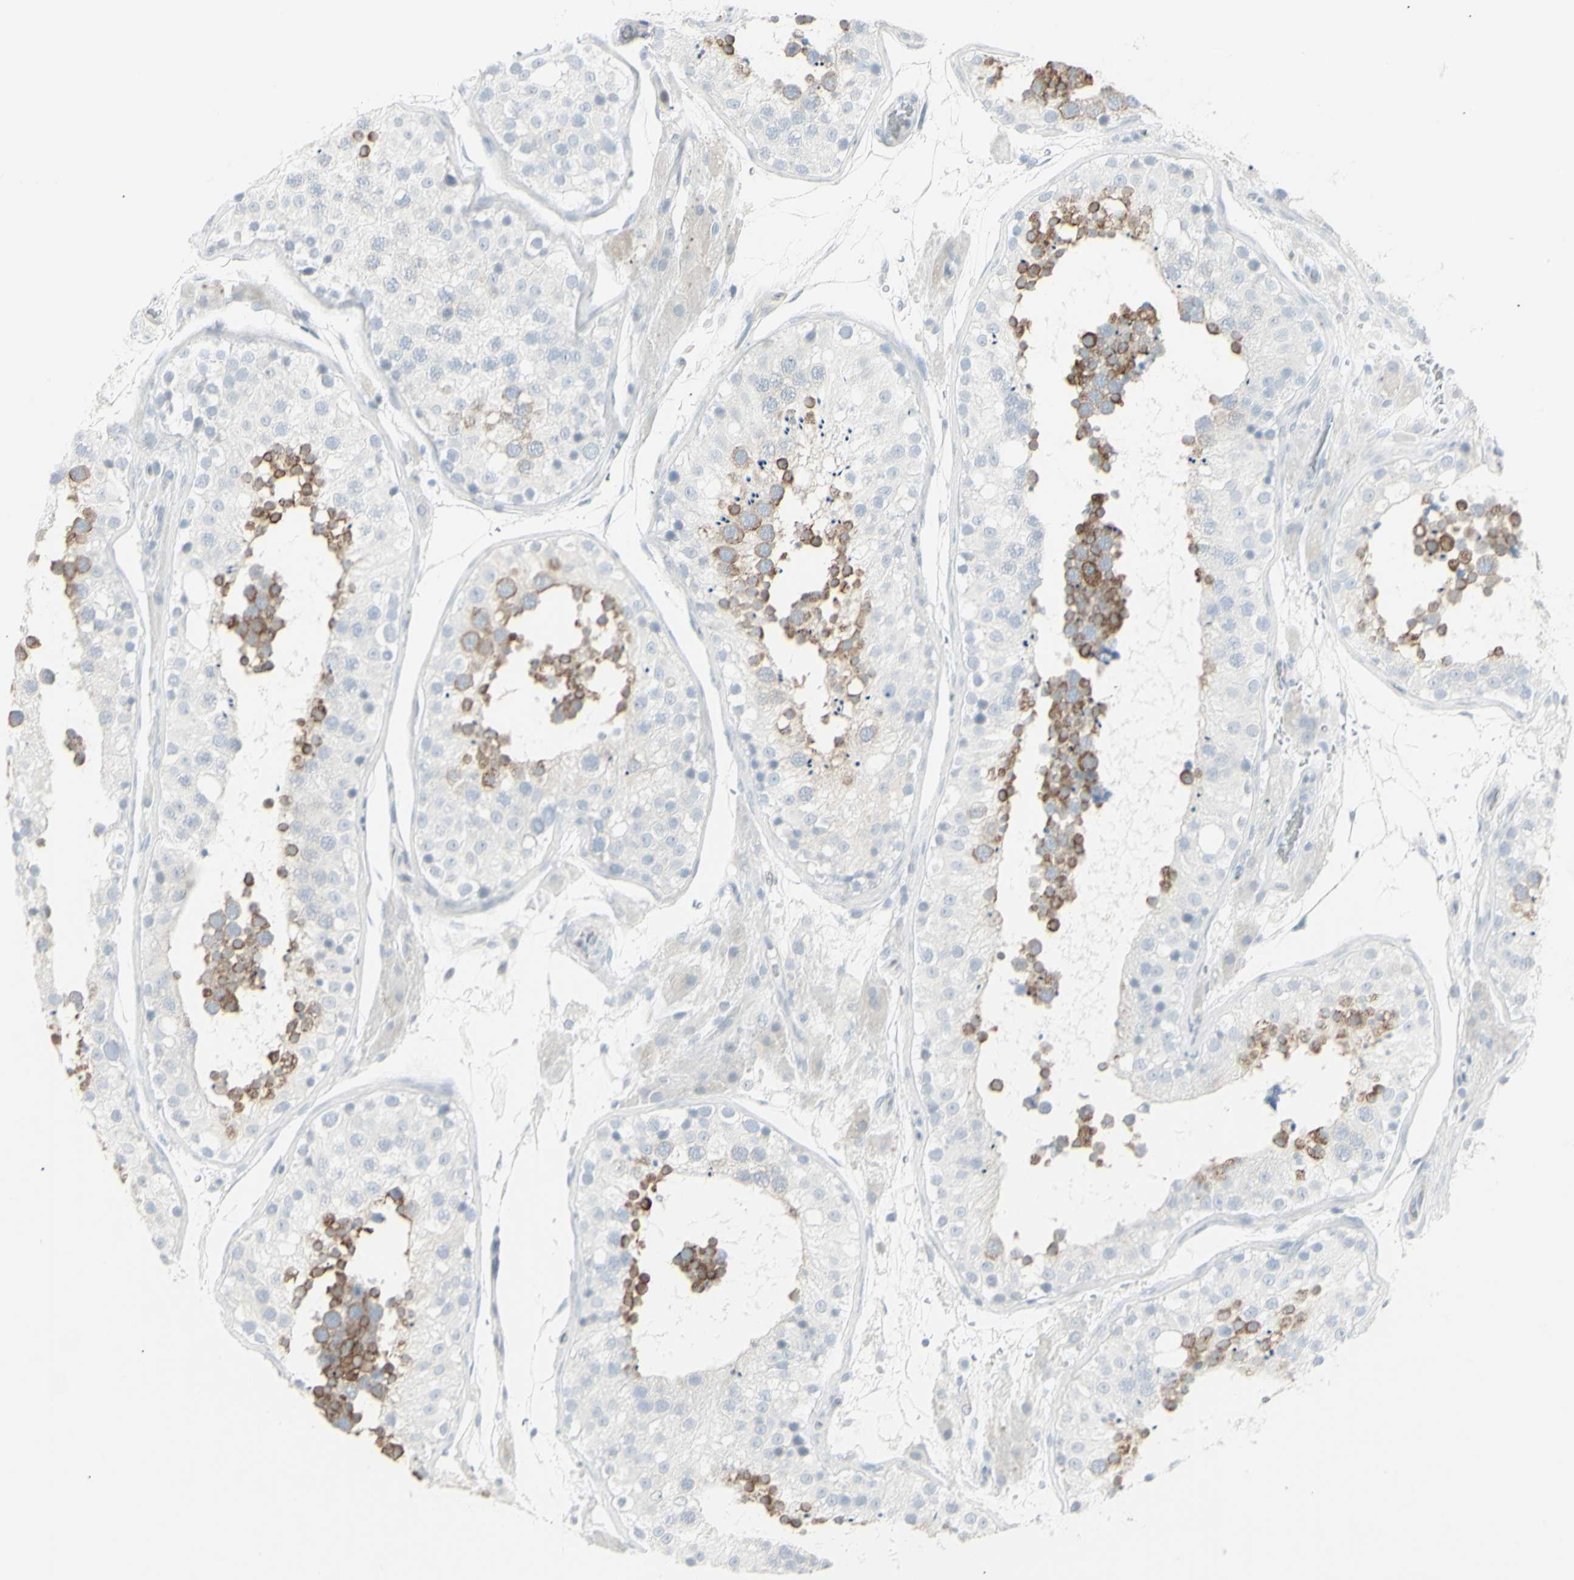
{"staining": {"intensity": "moderate", "quantity": "25%-75%", "location": "cytoplasmic/membranous"}, "tissue": "testis", "cell_type": "Cells in seminiferous ducts", "image_type": "normal", "snomed": [{"axis": "morphology", "description": "Normal tissue, NOS"}, {"axis": "topography", "description": "Testis"}], "caption": "High-power microscopy captured an immunohistochemistry (IHC) photomicrograph of benign testis, revealing moderate cytoplasmic/membranous positivity in approximately 25%-75% of cells in seminiferous ducts. (IHC, brightfield microscopy, high magnification).", "gene": "YBX2", "patient": {"sex": "male", "age": 26}}